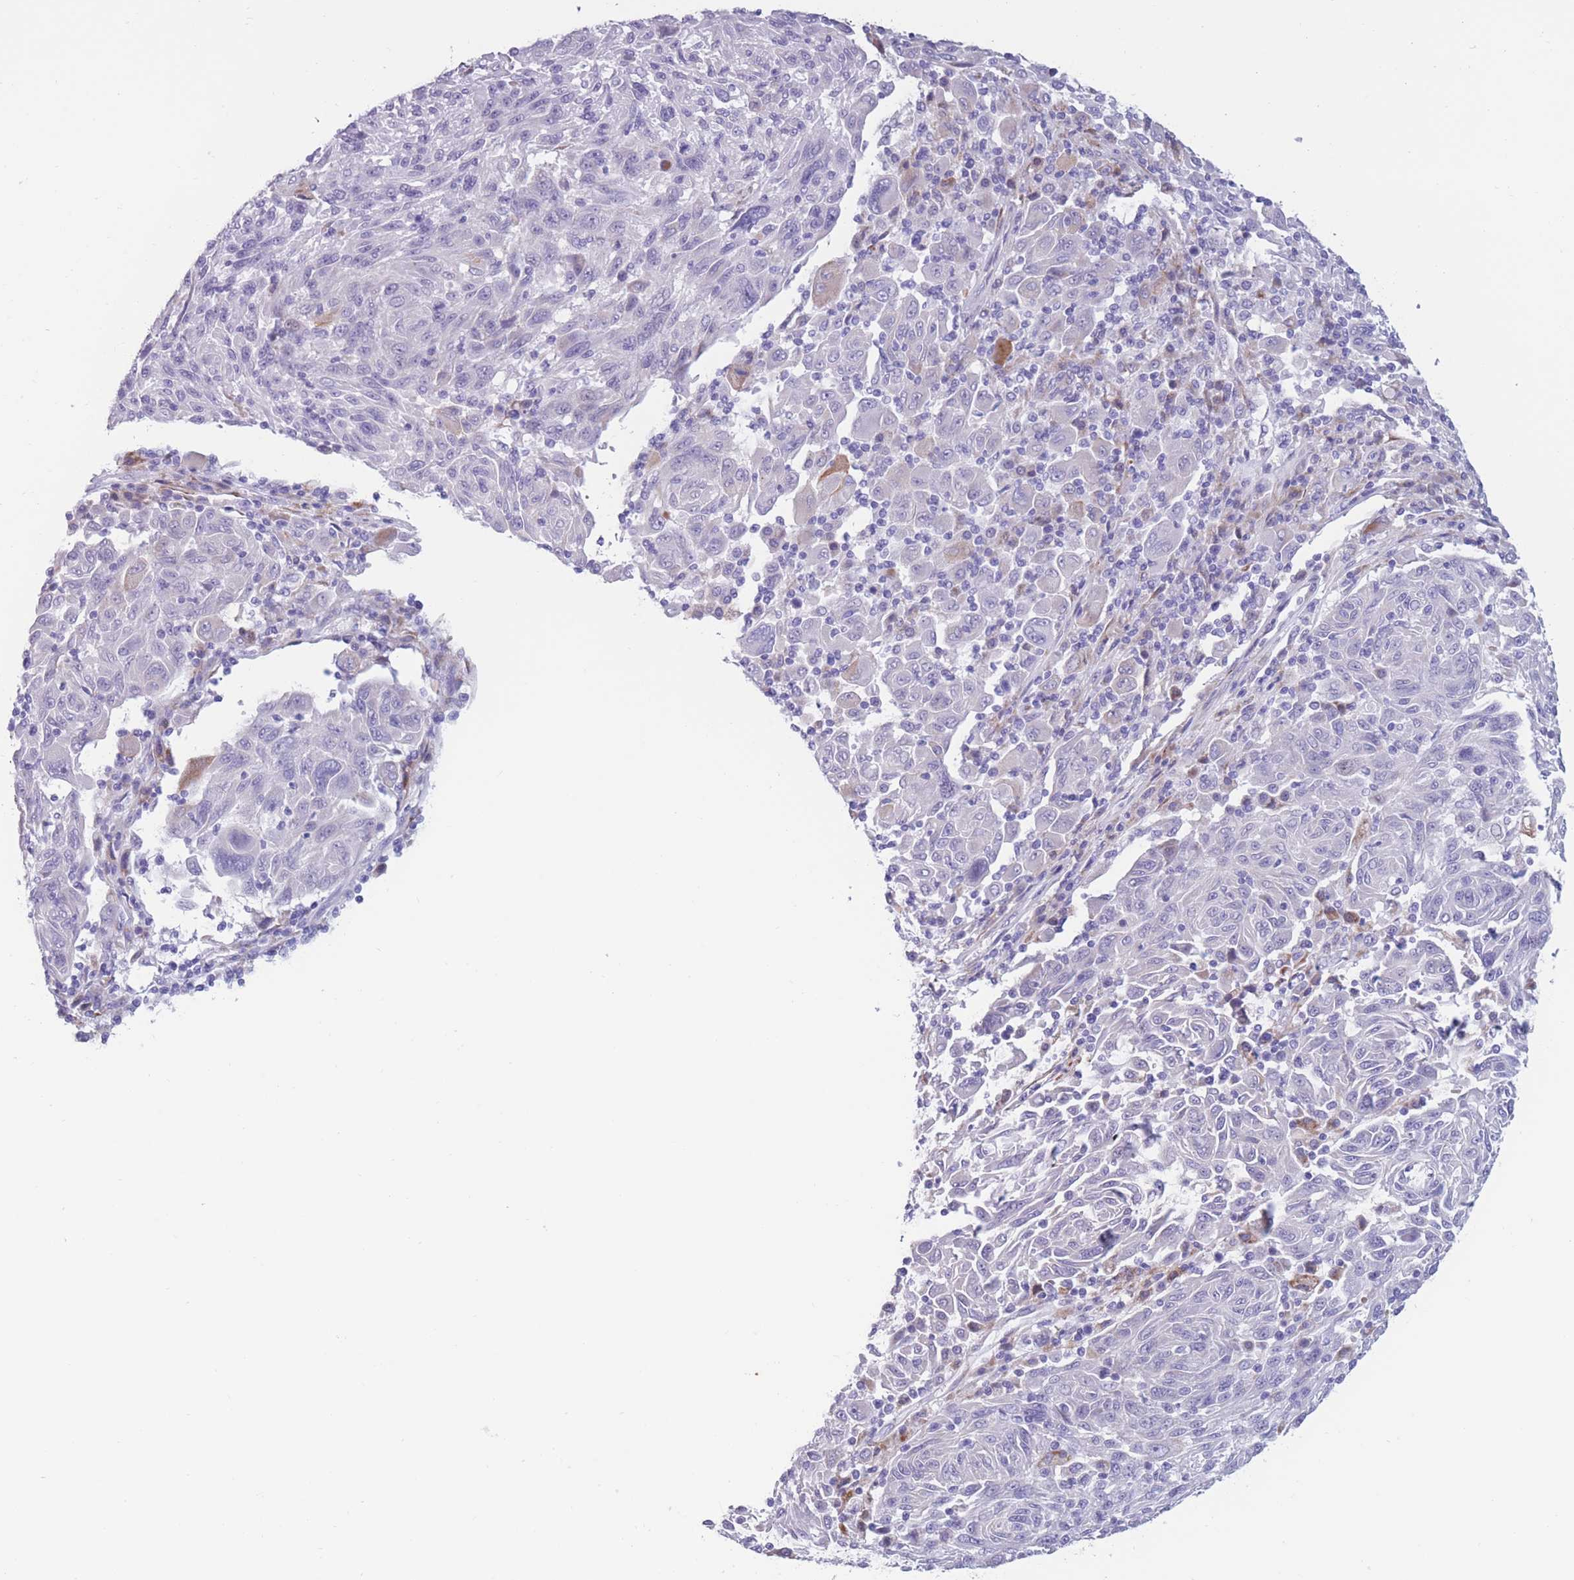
{"staining": {"intensity": "negative", "quantity": "none", "location": "none"}, "tissue": "melanoma", "cell_type": "Tumor cells", "image_type": "cancer", "snomed": [{"axis": "morphology", "description": "Malignant melanoma, NOS"}, {"axis": "topography", "description": "Skin"}], "caption": "Malignant melanoma was stained to show a protein in brown. There is no significant staining in tumor cells.", "gene": "COL27A1", "patient": {"sex": "male", "age": 53}}